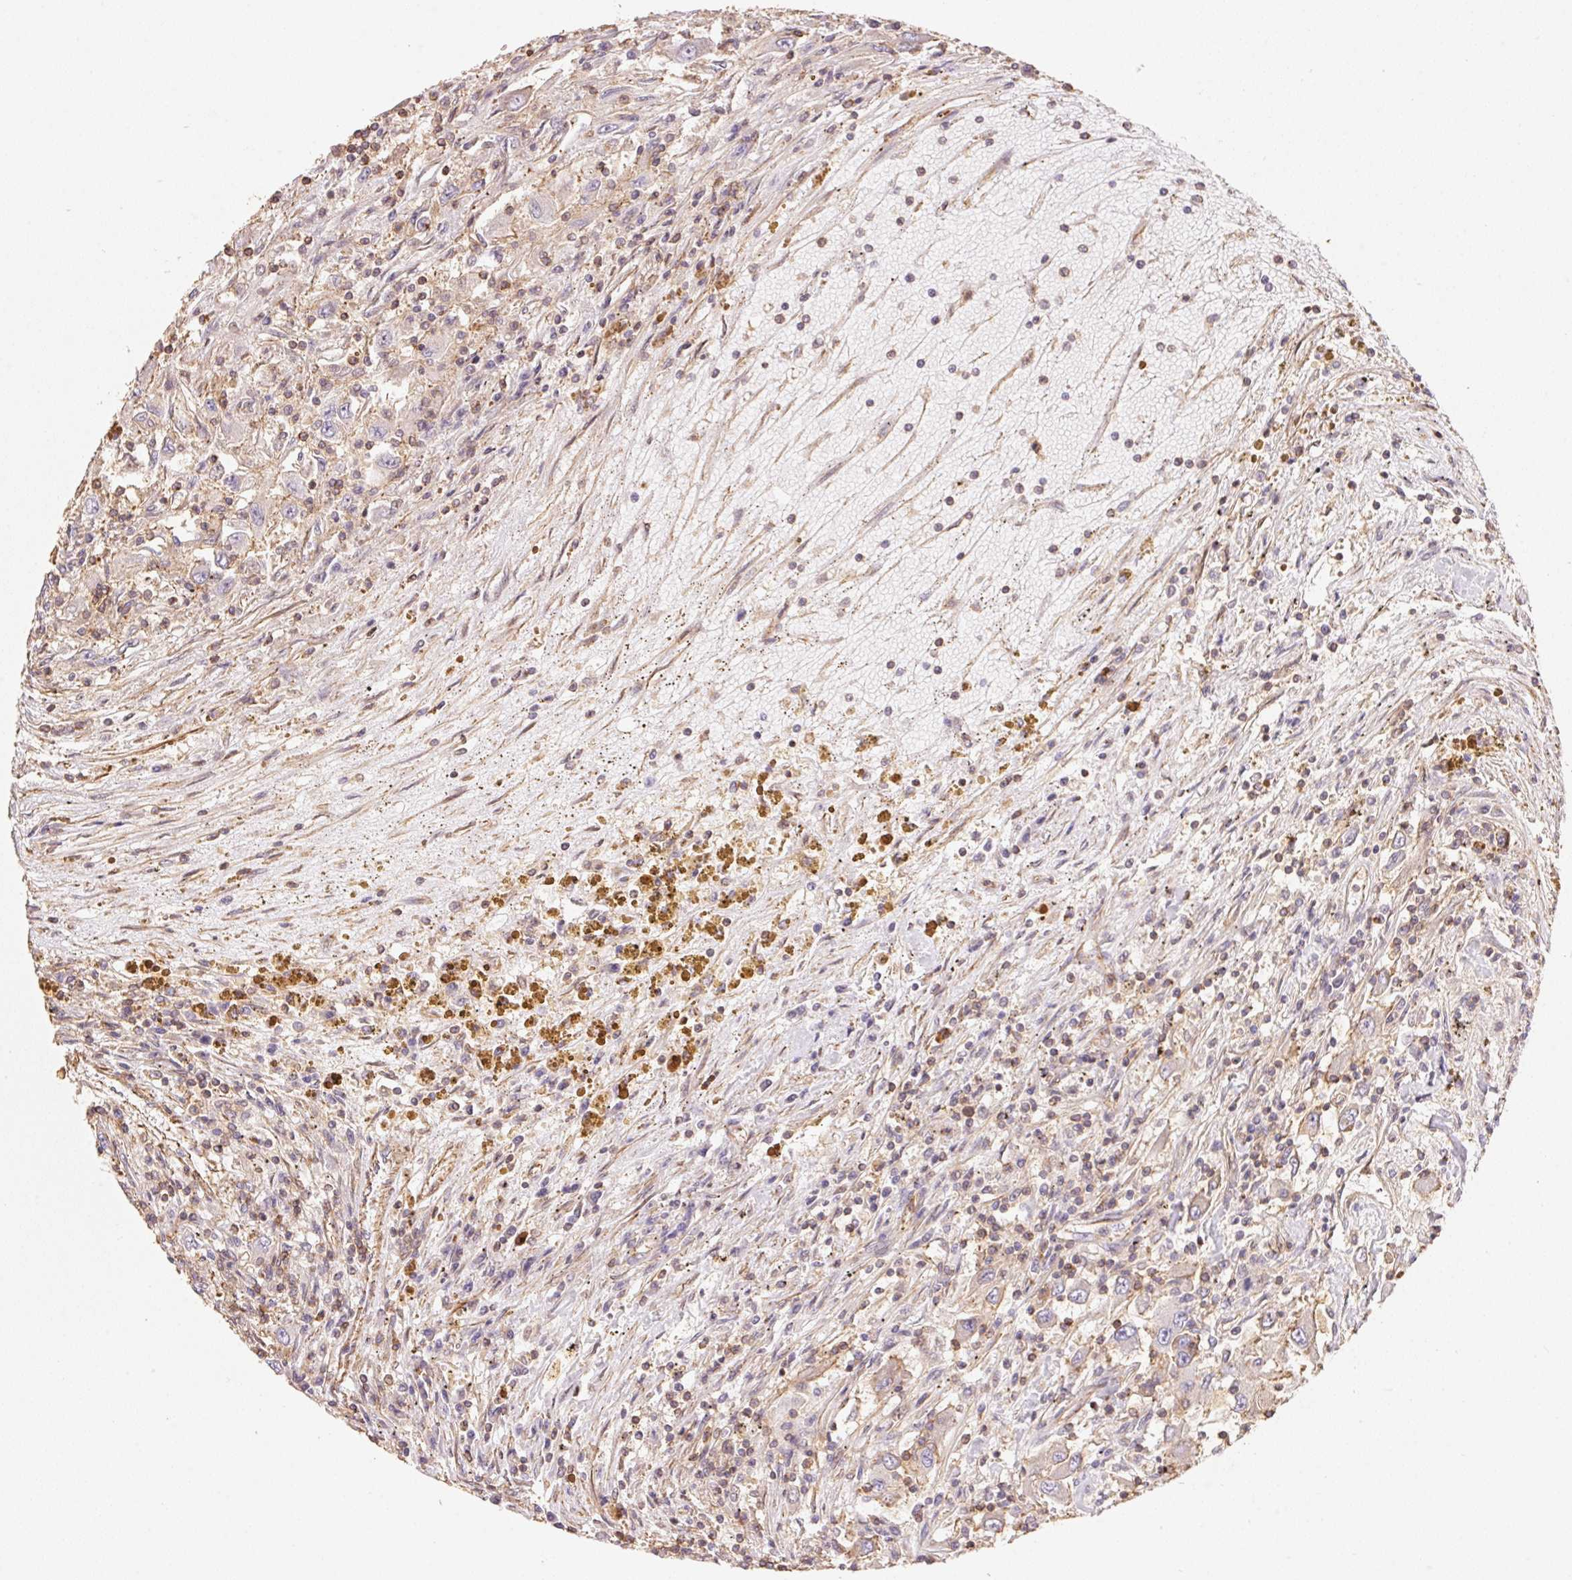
{"staining": {"intensity": "negative", "quantity": "none", "location": "none"}, "tissue": "renal cancer", "cell_type": "Tumor cells", "image_type": "cancer", "snomed": [{"axis": "morphology", "description": "Adenocarcinoma, NOS"}, {"axis": "topography", "description": "Kidney"}], "caption": "Immunohistochemistry (IHC) of renal cancer demonstrates no positivity in tumor cells.", "gene": "FRAS1", "patient": {"sex": "female", "age": 67}}